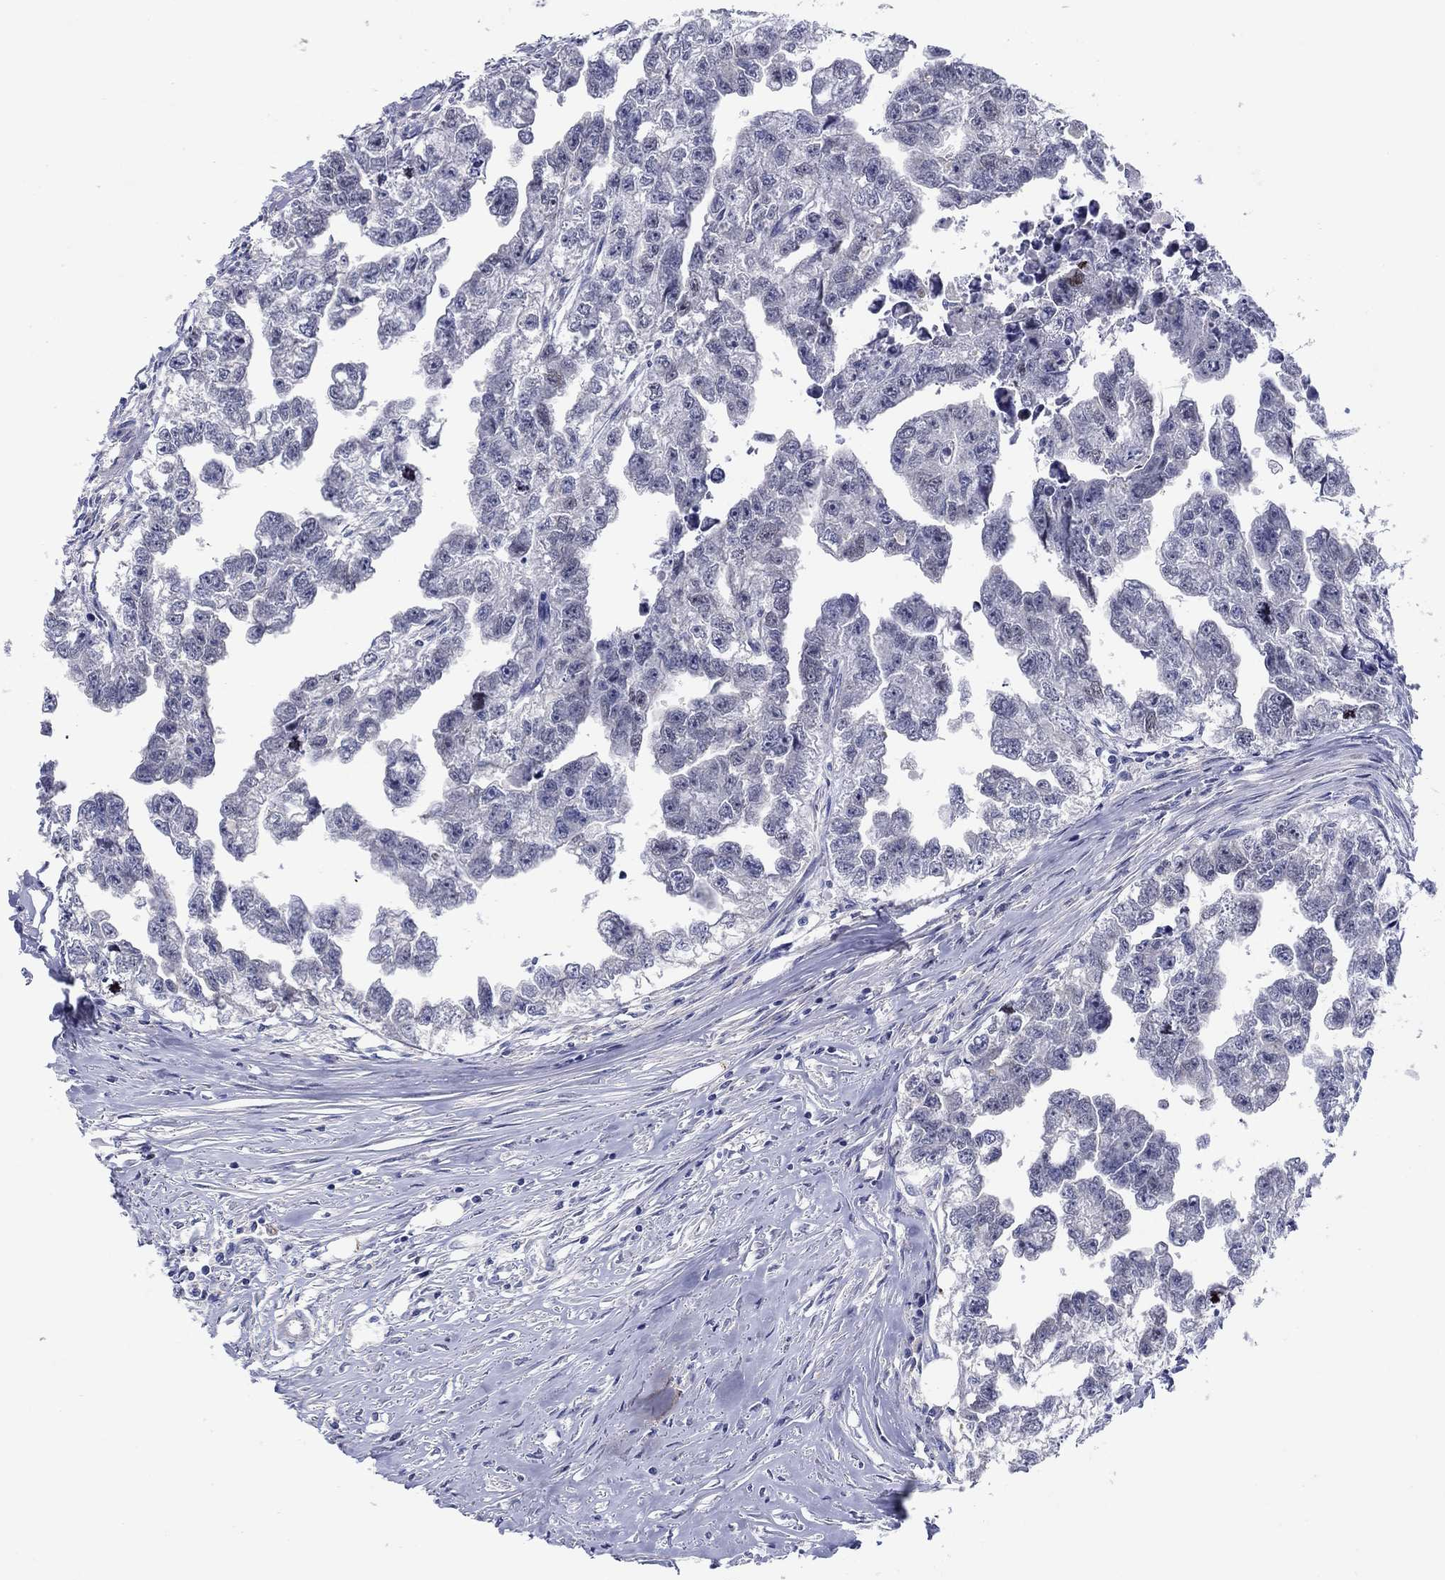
{"staining": {"intensity": "negative", "quantity": "none", "location": "none"}, "tissue": "testis cancer", "cell_type": "Tumor cells", "image_type": "cancer", "snomed": [{"axis": "morphology", "description": "Carcinoma, Embryonal, NOS"}, {"axis": "morphology", "description": "Teratoma, malignant, NOS"}, {"axis": "topography", "description": "Testis"}], "caption": "Tumor cells are negative for brown protein staining in testis embryonal carcinoma.", "gene": "HDC", "patient": {"sex": "male", "age": 44}}